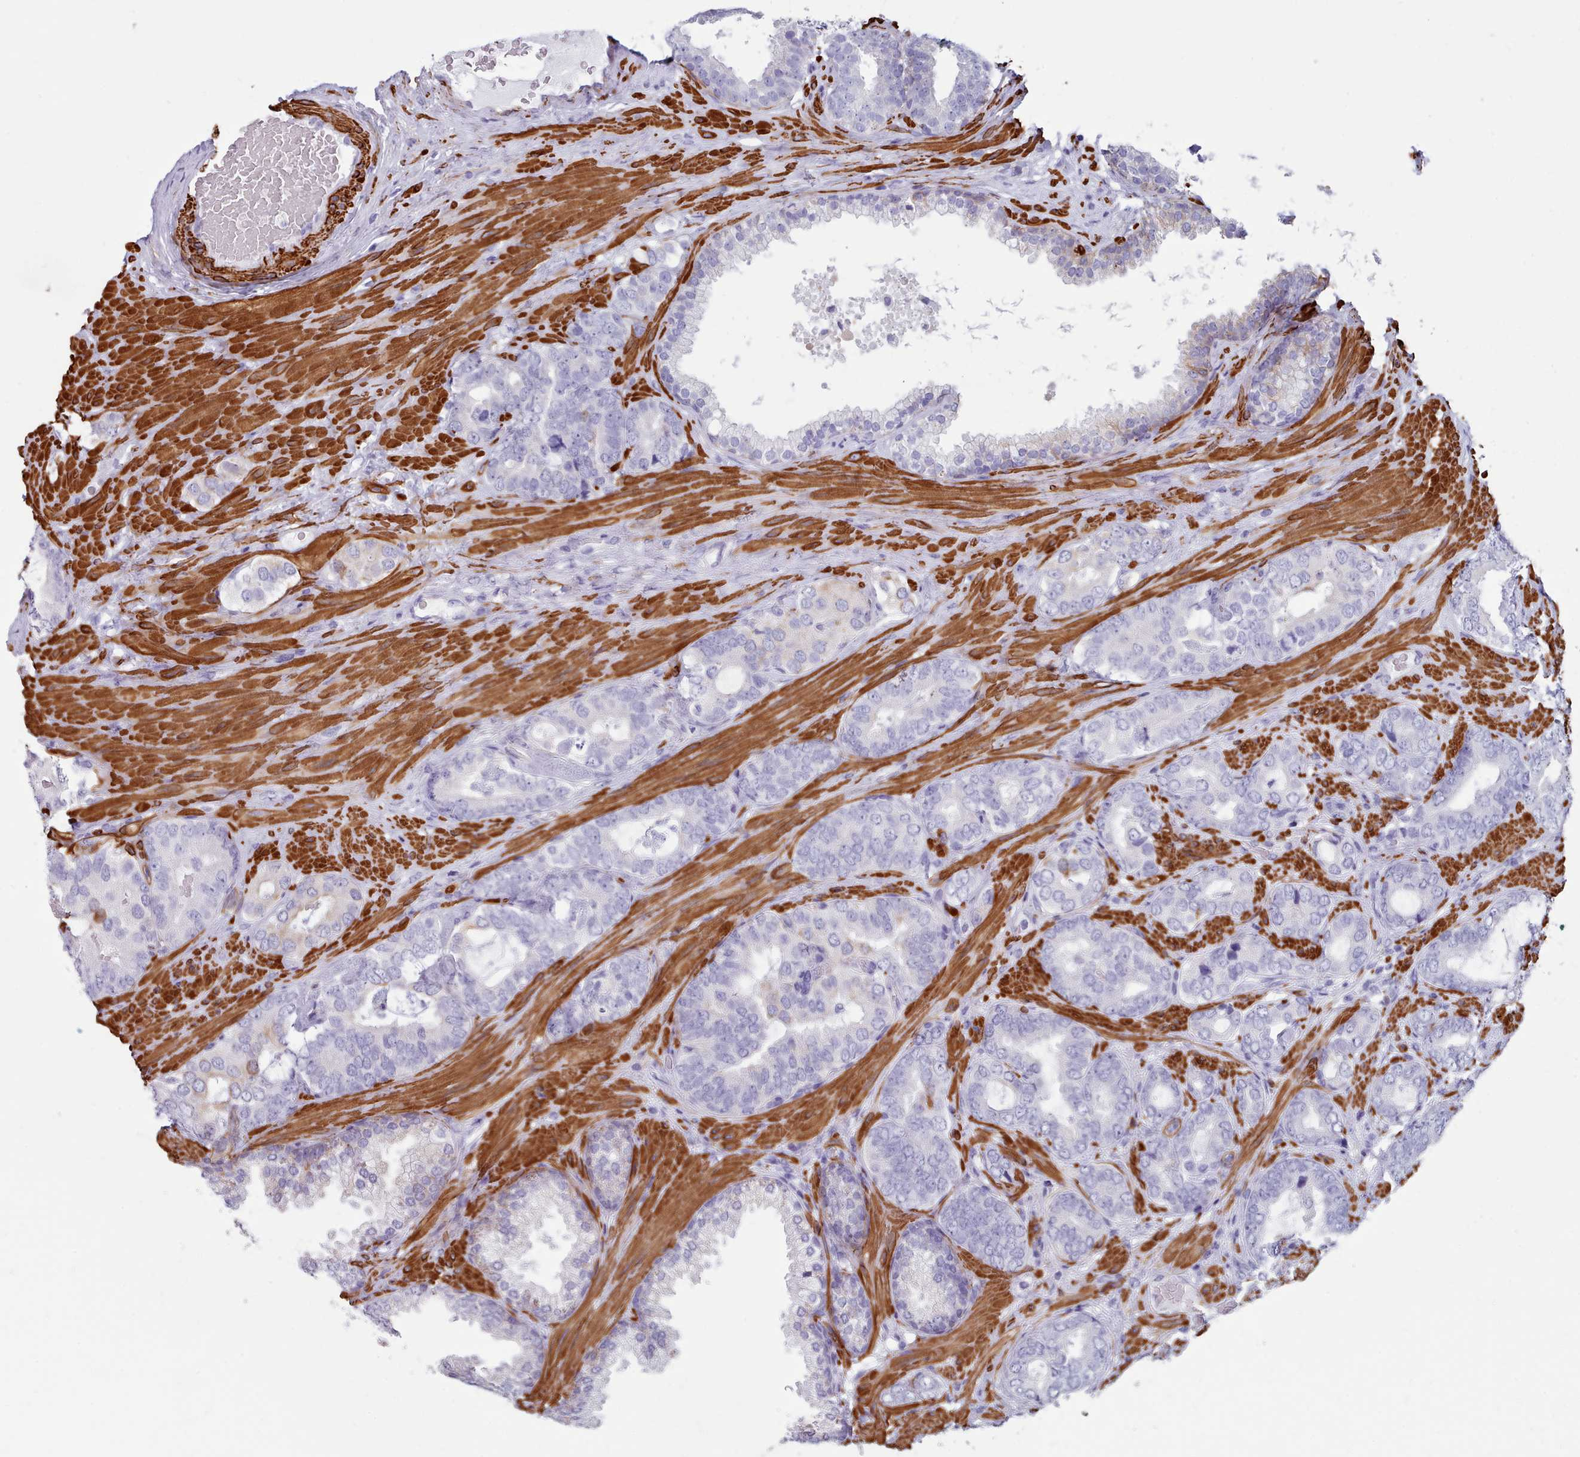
{"staining": {"intensity": "negative", "quantity": "none", "location": "none"}, "tissue": "prostate cancer", "cell_type": "Tumor cells", "image_type": "cancer", "snomed": [{"axis": "morphology", "description": "Adenocarcinoma, High grade"}, {"axis": "topography", "description": "Prostate"}], "caption": "IHC of adenocarcinoma (high-grade) (prostate) reveals no positivity in tumor cells. Nuclei are stained in blue.", "gene": "FPGS", "patient": {"sex": "male", "age": 71}}